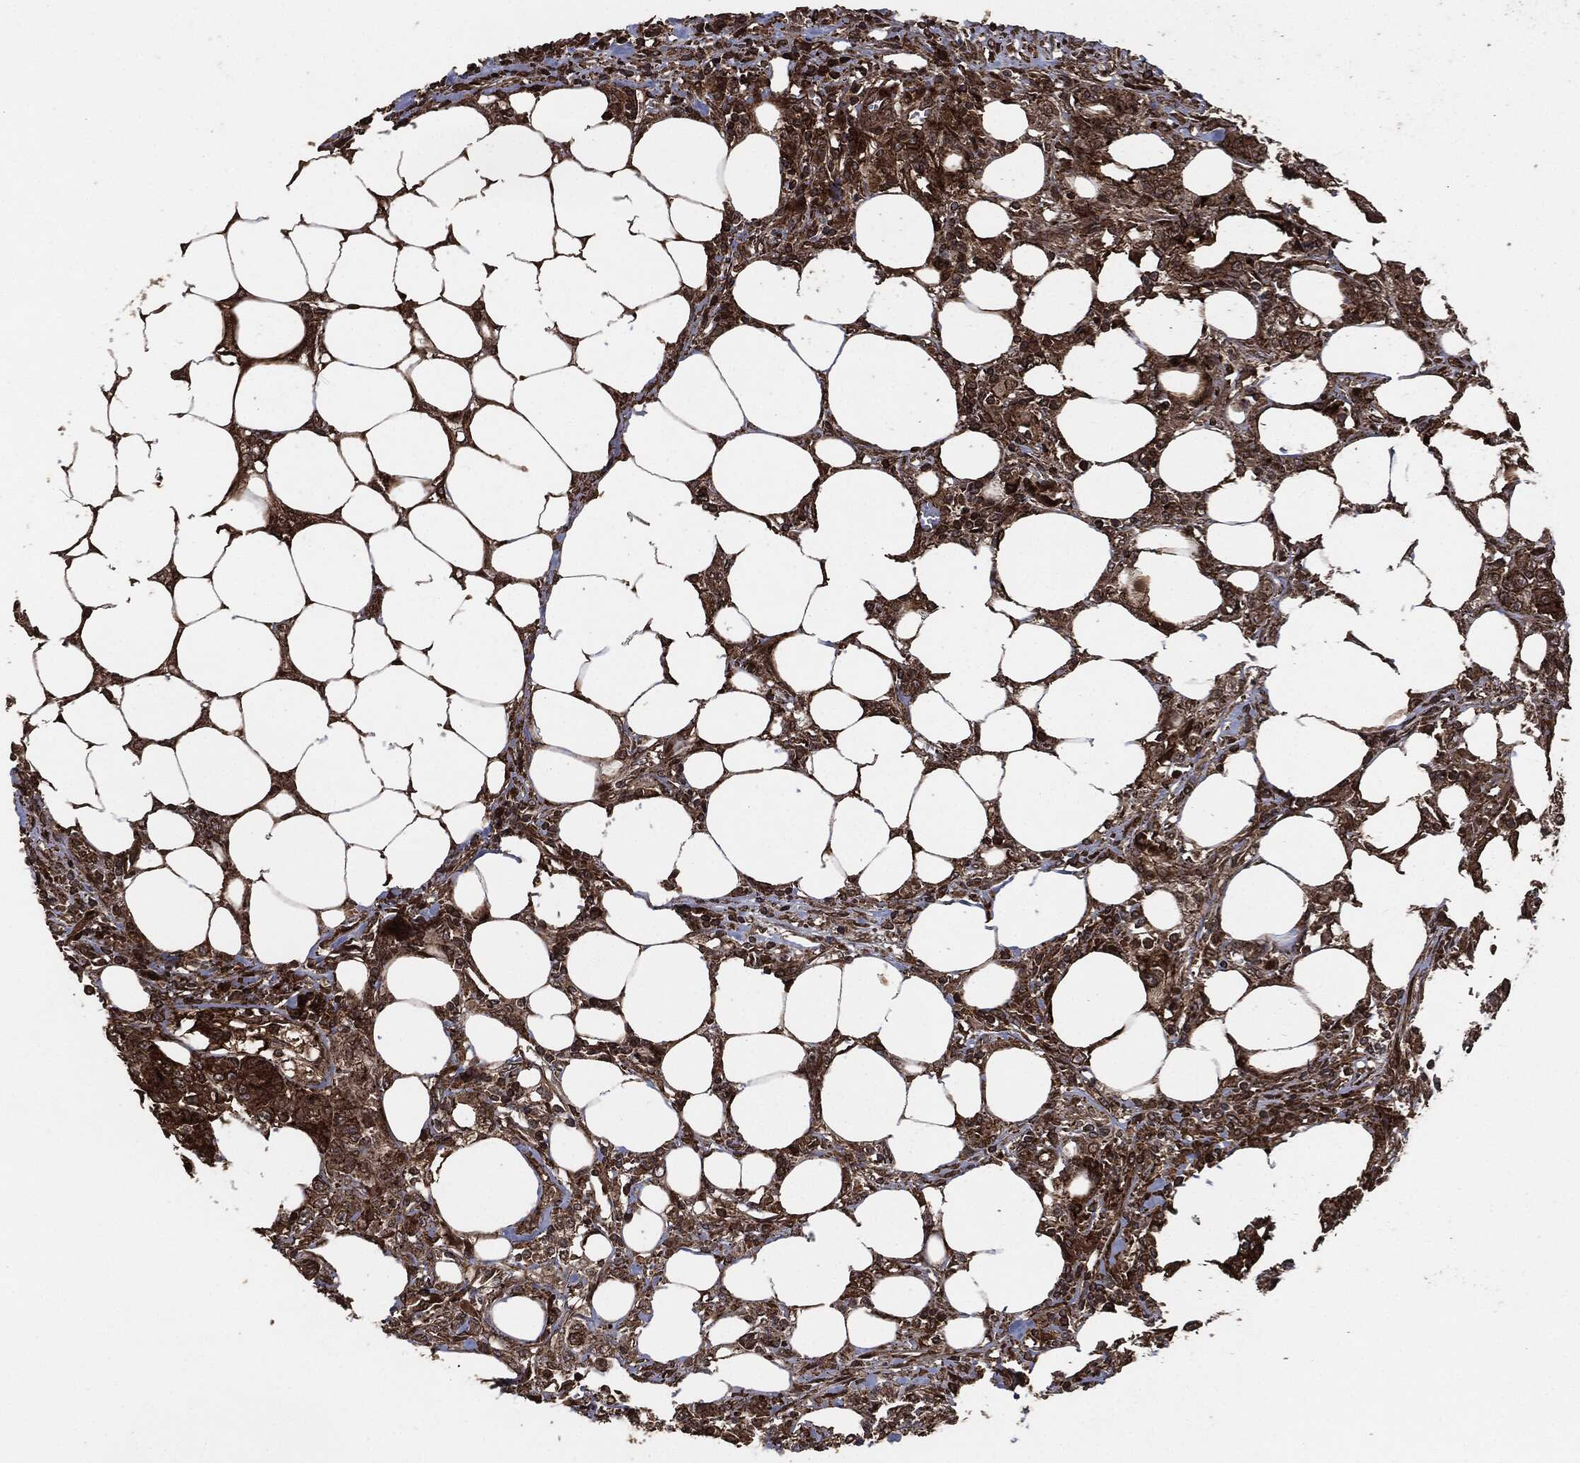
{"staining": {"intensity": "moderate", "quantity": ">75%", "location": "cytoplasmic/membranous"}, "tissue": "colorectal cancer", "cell_type": "Tumor cells", "image_type": "cancer", "snomed": [{"axis": "morphology", "description": "Adenocarcinoma, NOS"}, {"axis": "topography", "description": "Colon"}], "caption": "Protein expression analysis of human colorectal cancer (adenocarcinoma) reveals moderate cytoplasmic/membranous staining in approximately >75% of tumor cells. The staining is performed using DAB (3,3'-diaminobenzidine) brown chromogen to label protein expression. The nuclei are counter-stained blue using hematoxylin.", "gene": "IFIT1", "patient": {"sex": "female", "age": 48}}